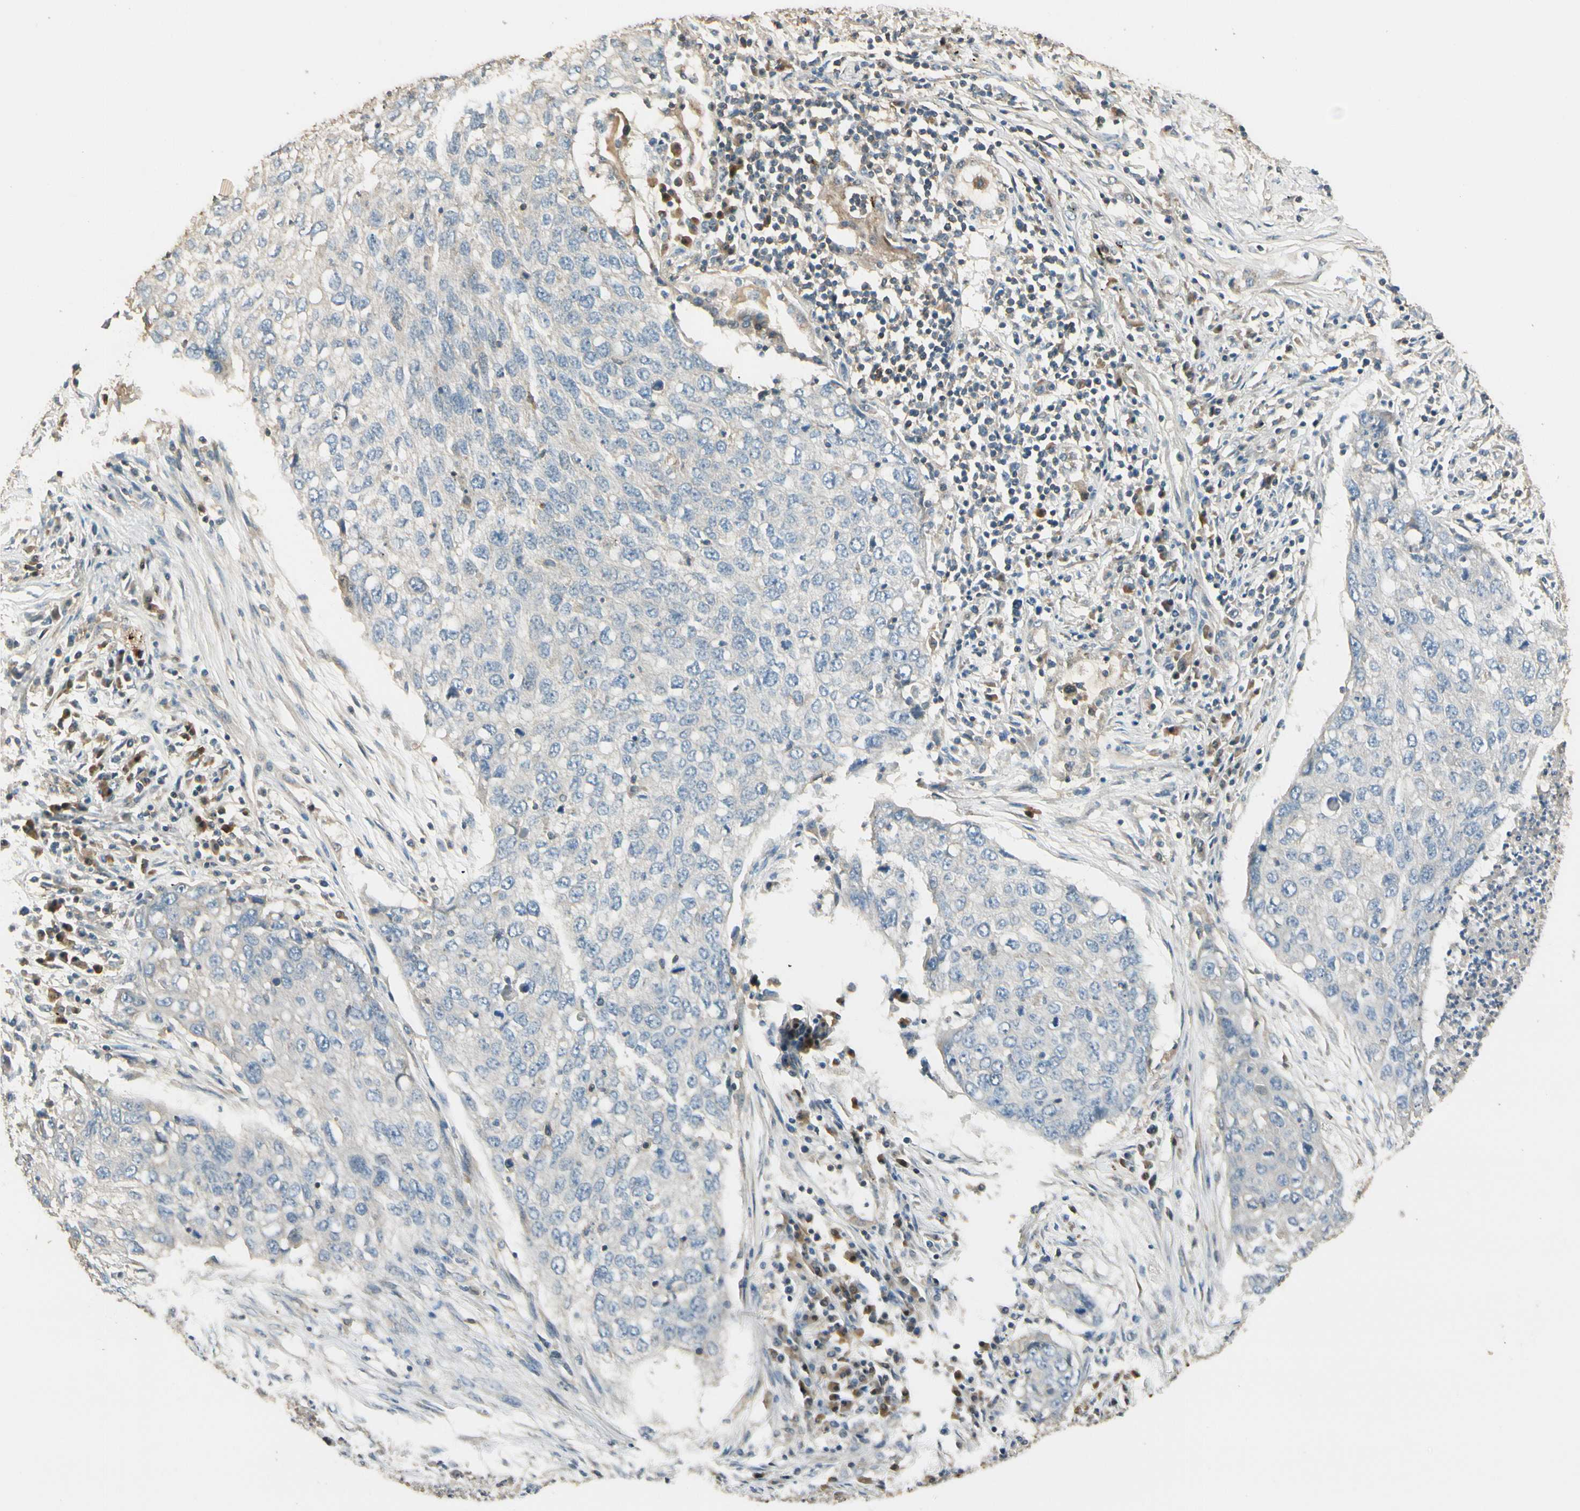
{"staining": {"intensity": "negative", "quantity": "none", "location": "none"}, "tissue": "lung cancer", "cell_type": "Tumor cells", "image_type": "cancer", "snomed": [{"axis": "morphology", "description": "Squamous cell carcinoma, NOS"}, {"axis": "topography", "description": "Lung"}], "caption": "Tumor cells show no significant expression in lung cancer.", "gene": "PLXNA1", "patient": {"sex": "female", "age": 63}}